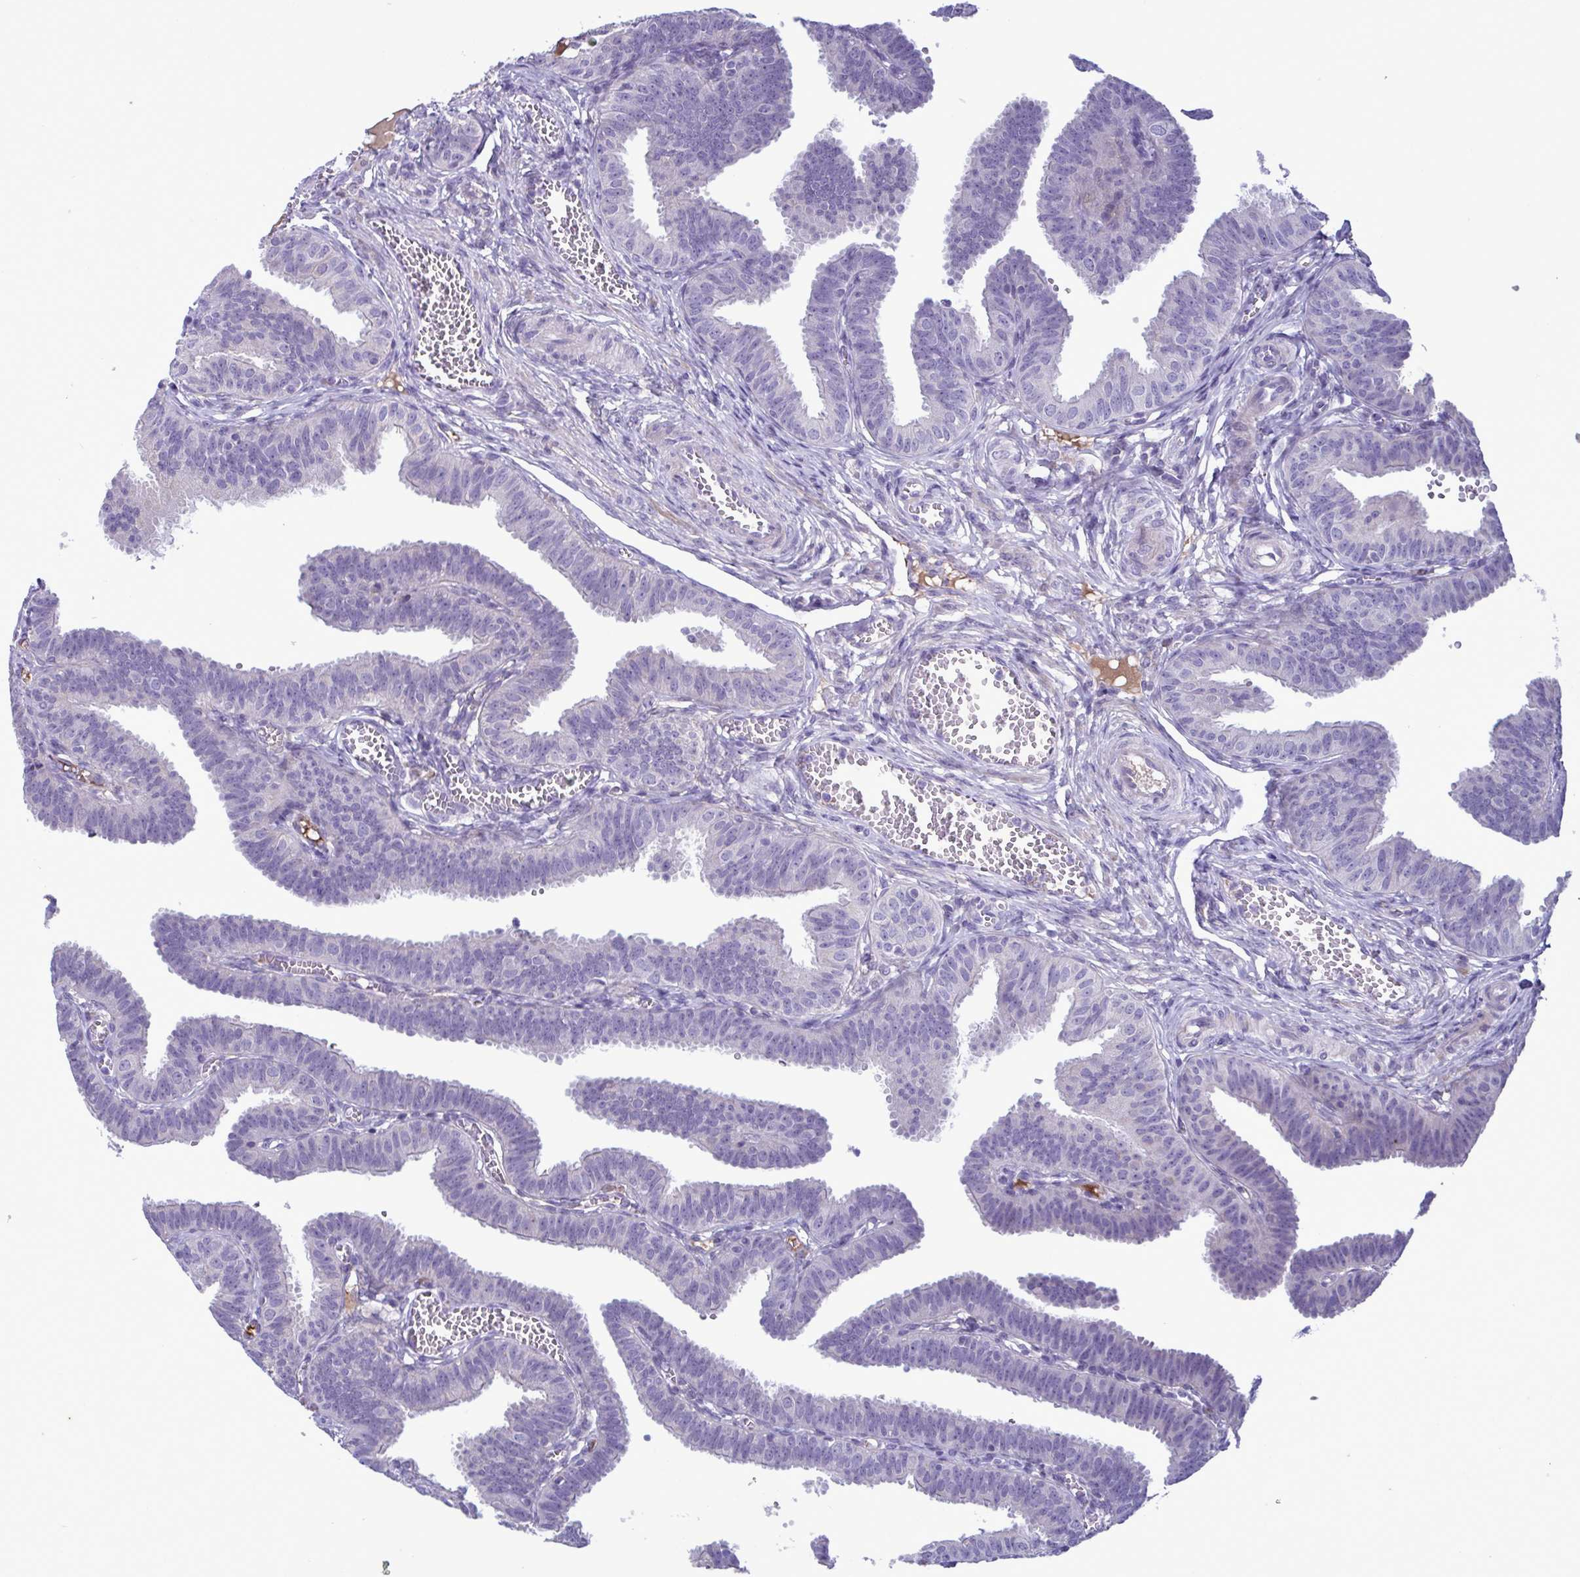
{"staining": {"intensity": "negative", "quantity": "none", "location": "none"}, "tissue": "fallopian tube", "cell_type": "Glandular cells", "image_type": "normal", "snomed": [{"axis": "morphology", "description": "Normal tissue, NOS"}, {"axis": "topography", "description": "Fallopian tube"}], "caption": "Protein analysis of unremarkable fallopian tube reveals no significant staining in glandular cells.", "gene": "F13B", "patient": {"sex": "female", "age": 25}}